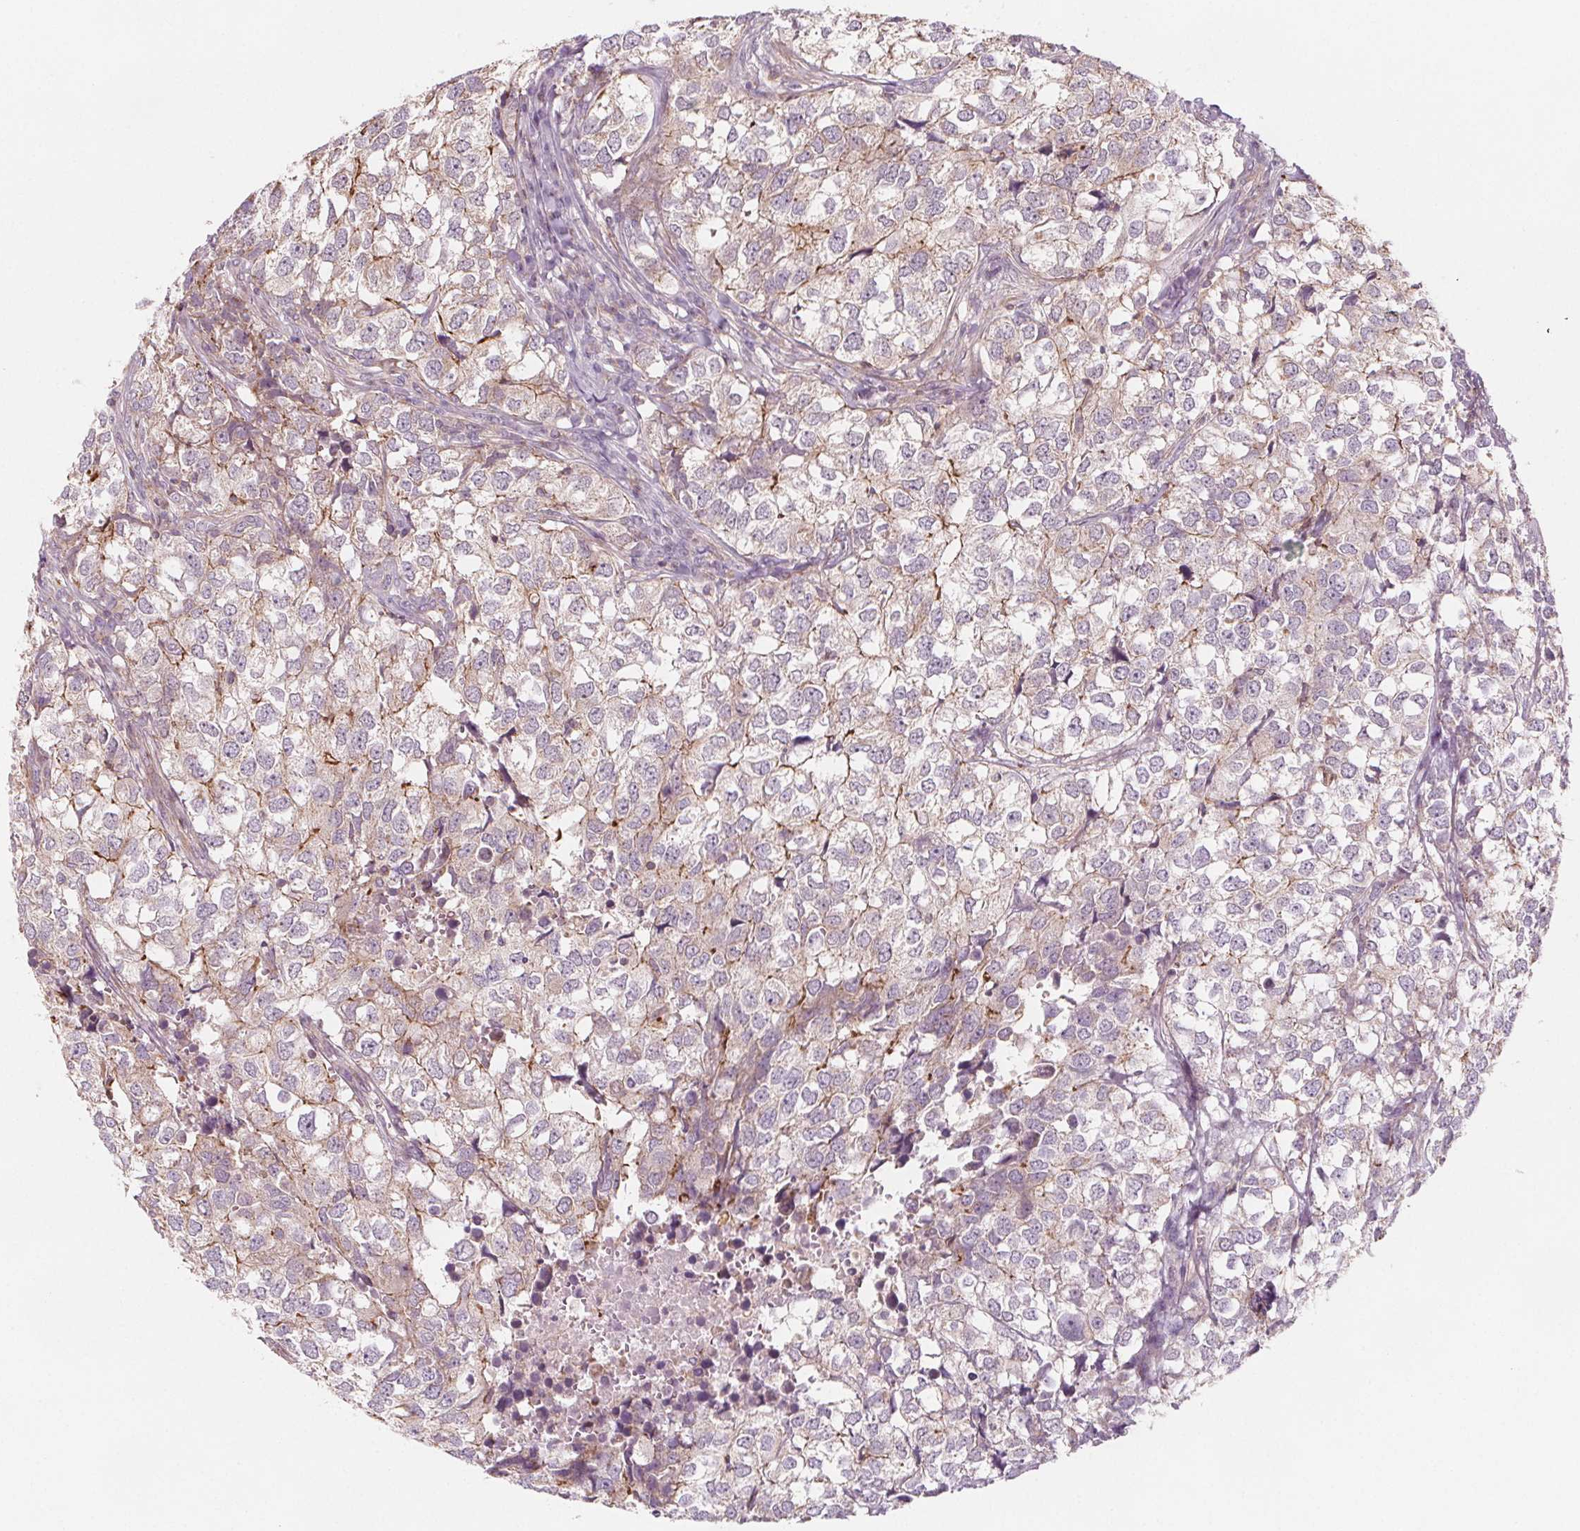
{"staining": {"intensity": "moderate", "quantity": "<25%", "location": "cytoplasmic/membranous"}, "tissue": "breast cancer", "cell_type": "Tumor cells", "image_type": "cancer", "snomed": [{"axis": "morphology", "description": "Duct carcinoma"}, {"axis": "topography", "description": "Breast"}], "caption": "Immunohistochemical staining of breast cancer exhibits low levels of moderate cytoplasmic/membranous protein expression in approximately <25% of tumor cells.", "gene": "ADAM33", "patient": {"sex": "female", "age": 30}}